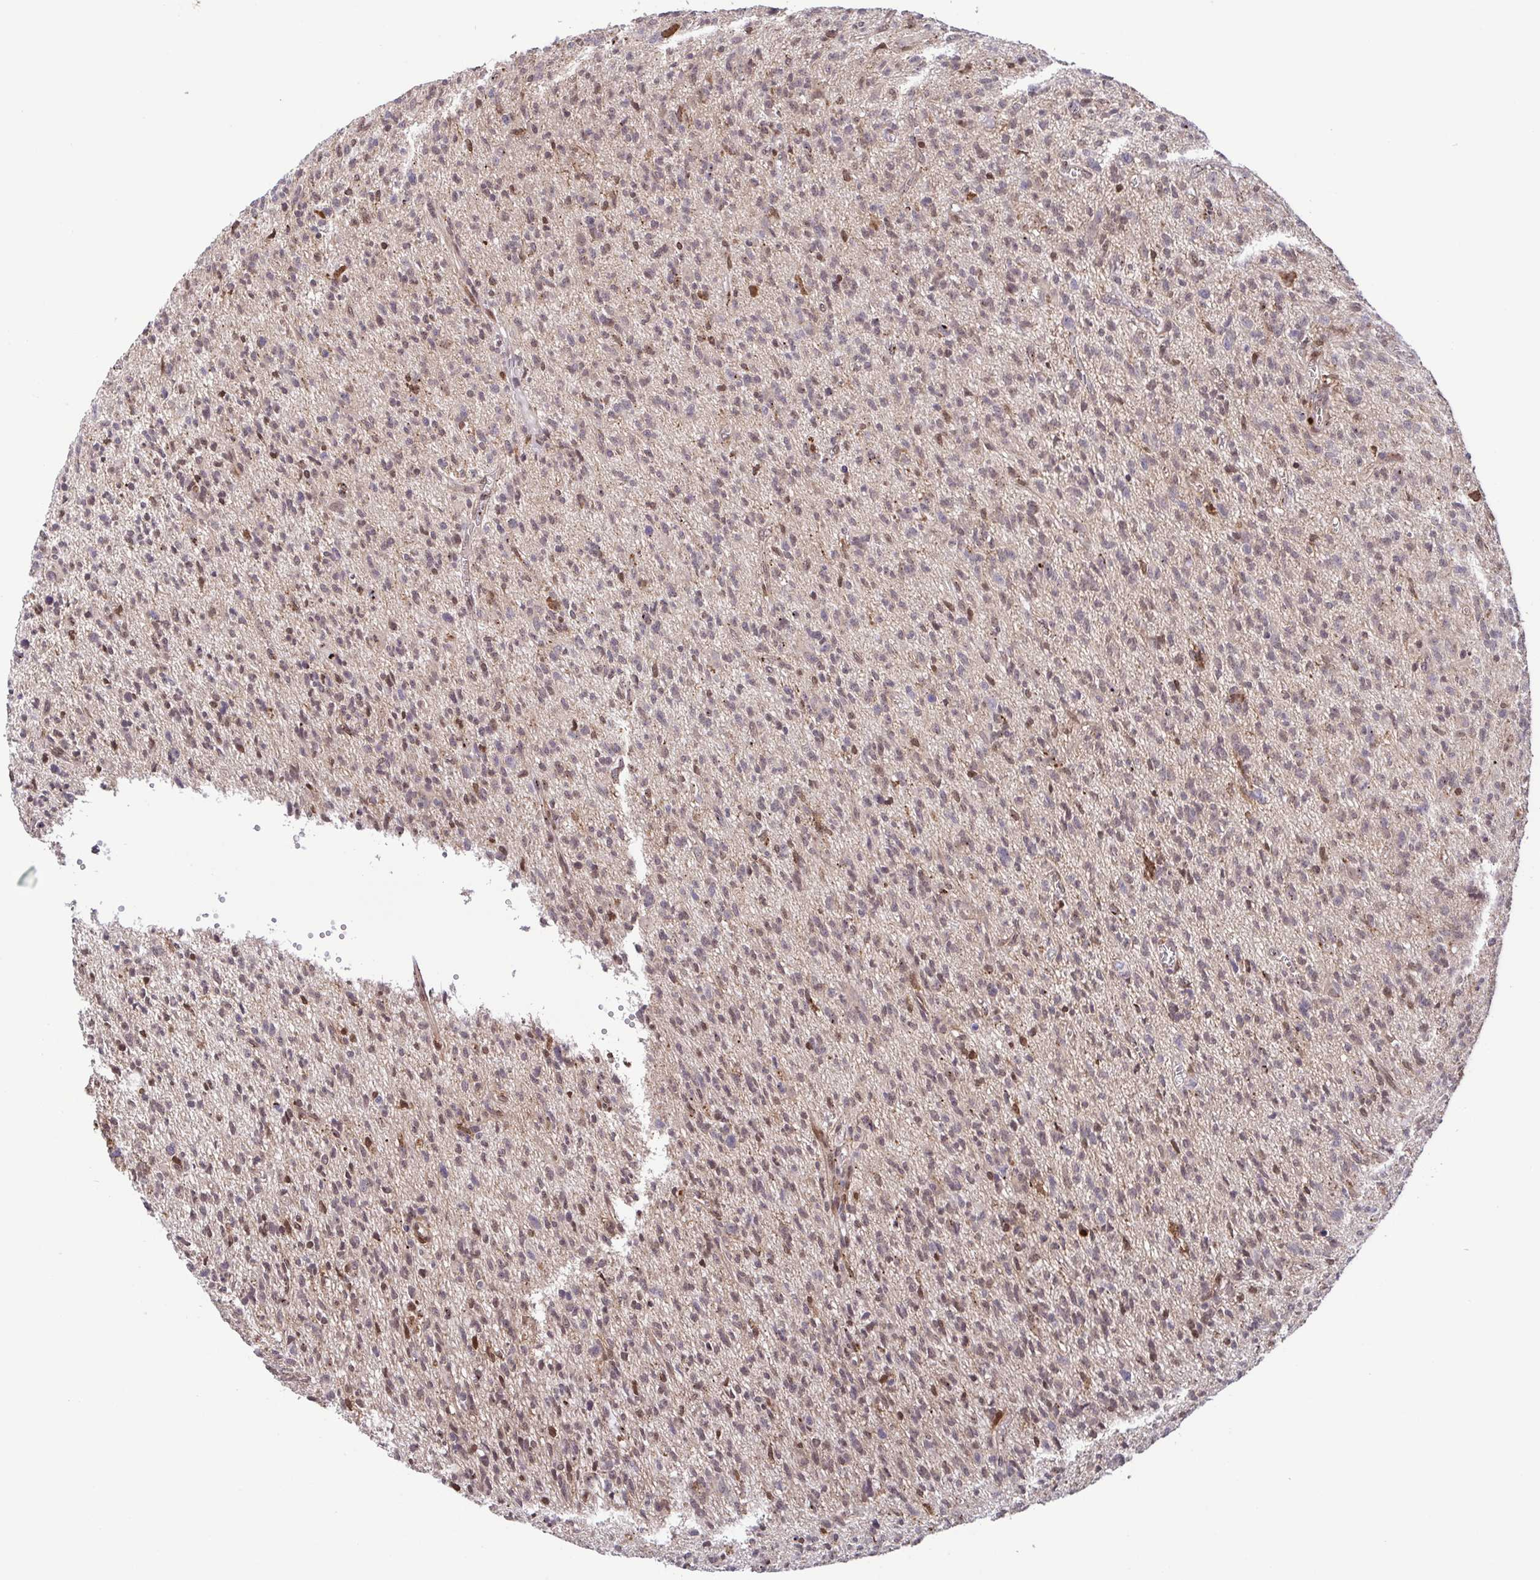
{"staining": {"intensity": "weak", "quantity": "25%-75%", "location": "nuclear"}, "tissue": "glioma", "cell_type": "Tumor cells", "image_type": "cancer", "snomed": [{"axis": "morphology", "description": "Glioma, malignant, Low grade"}, {"axis": "topography", "description": "Brain"}], "caption": "Tumor cells reveal weak nuclear positivity in about 25%-75% of cells in malignant glioma (low-grade). The protein is shown in brown color, while the nuclei are stained blue.", "gene": "CHMP1B", "patient": {"sex": "male", "age": 64}}